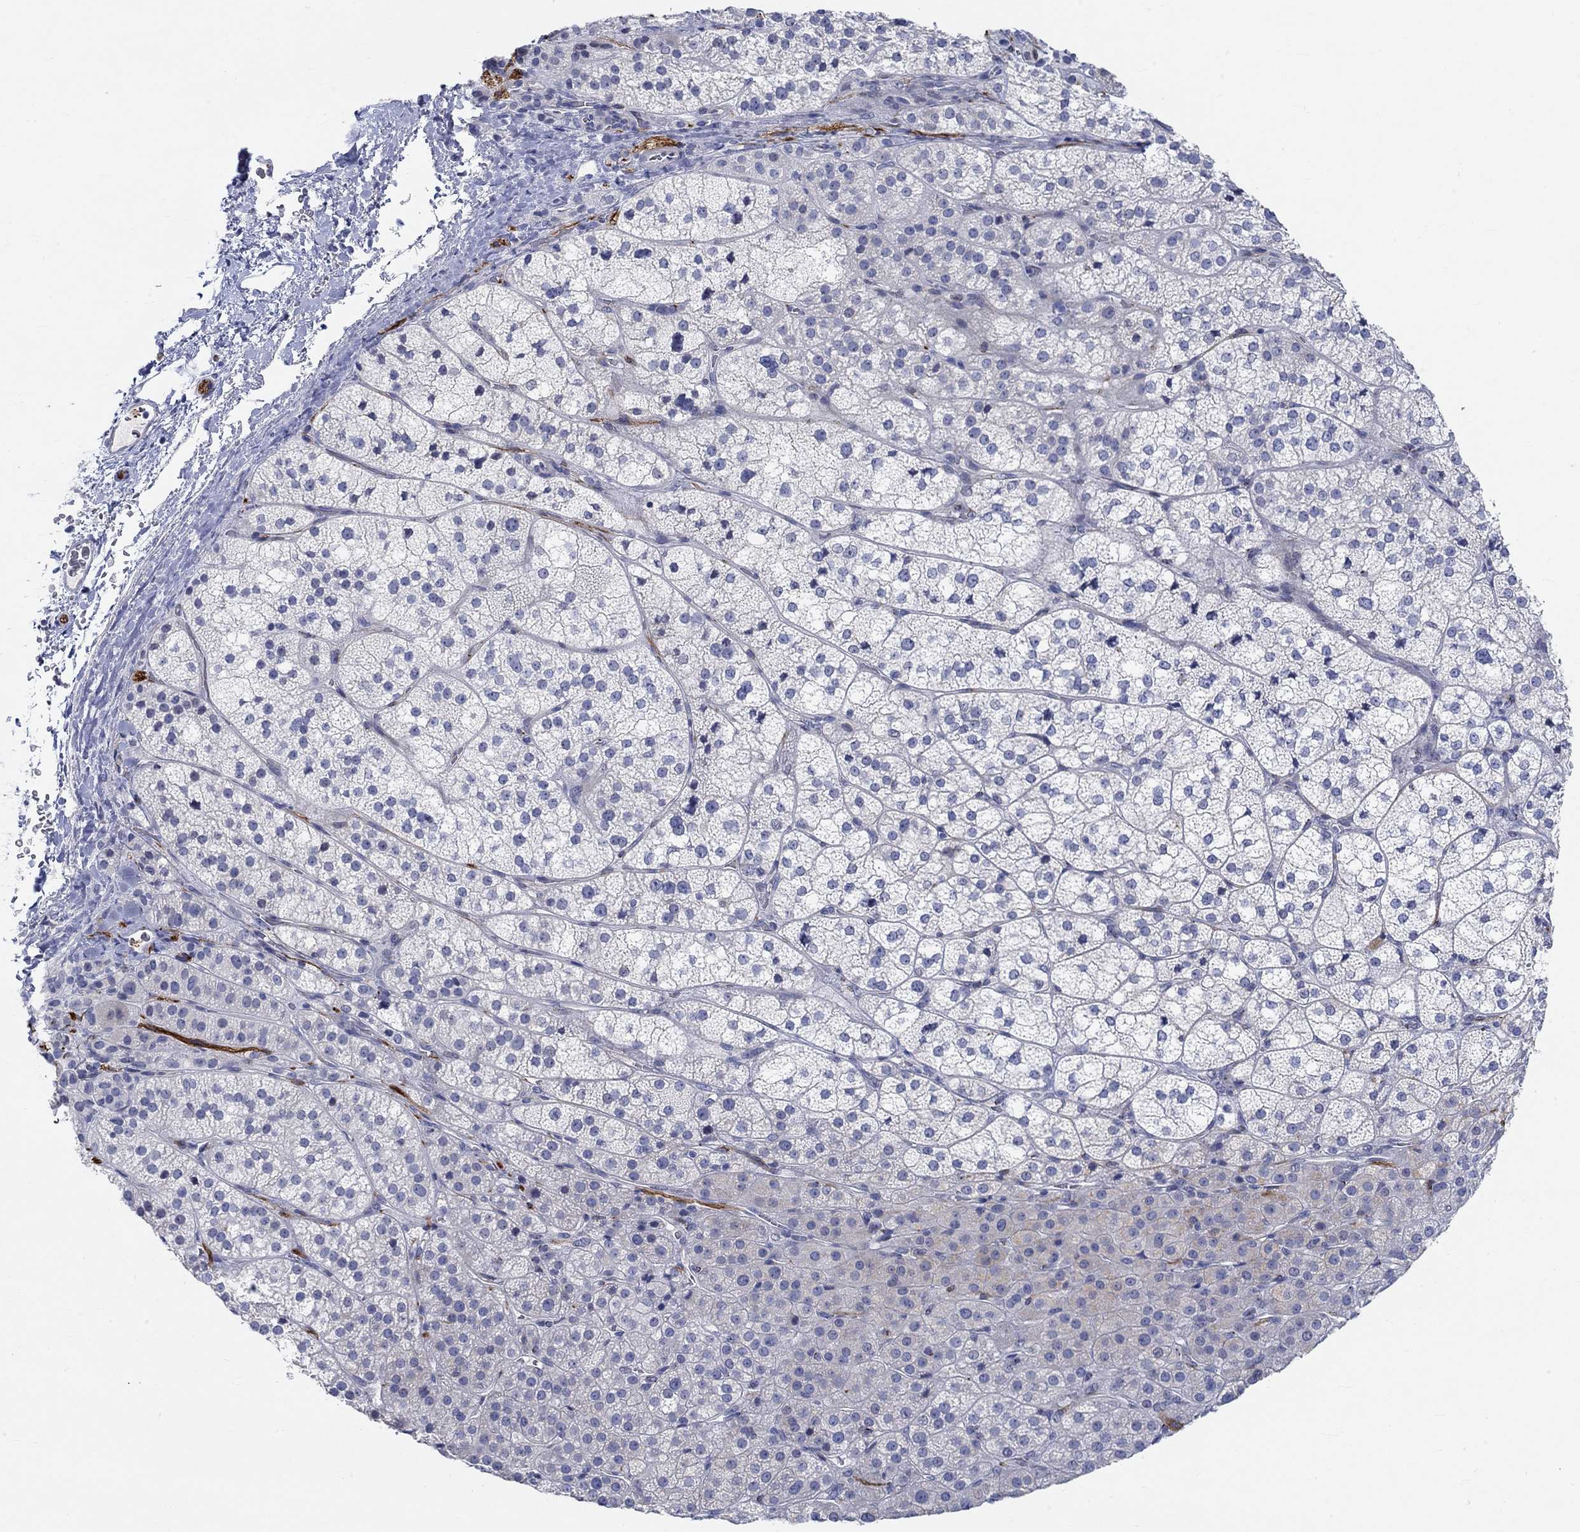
{"staining": {"intensity": "weak", "quantity": "<25%", "location": "cytoplasmic/membranous"}, "tissue": "adrenal gland", "cell_type": "Glandular cells", "image_type": "normal", "snomed": [{"axis": "morphology", "description": "Normal tissue, NOS"}, {"axis": "topography", "description": "Adrenal gland"}], "caption": "High magnification brightfield microscopy of benign adrenal gland stained with DAB (3,3'-diaminobenzidine) (brown) and counterstained with hematoxylin (blue): glandular cells show no significant positivity.", "gene": "NAV3", "patient": {"sex": "female", "age": 60}}